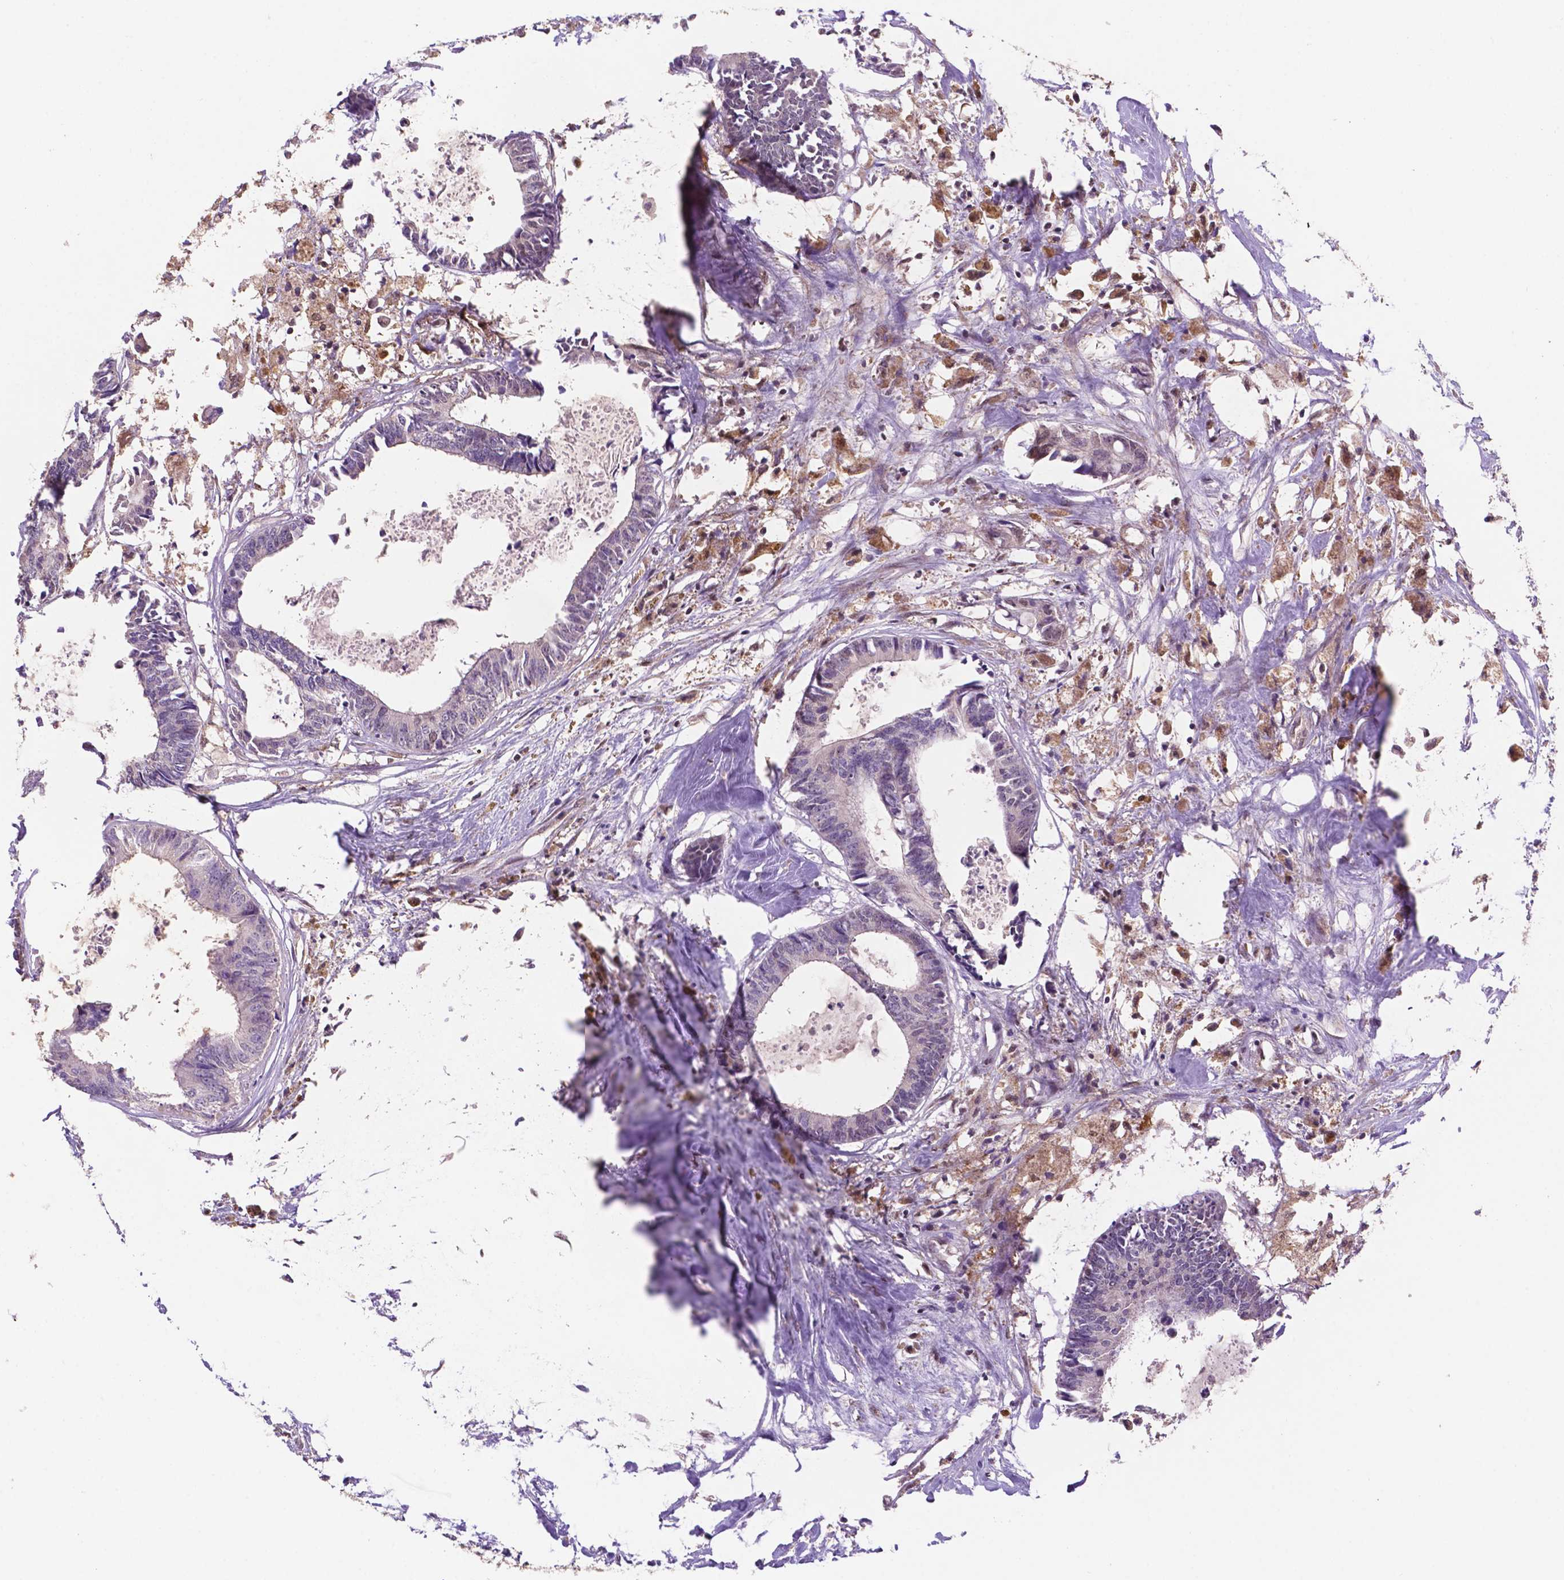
{"staining": {"intensity": "negative", "quantity": "none", "location": "none"}, "tissue": "colorectal cancer", "cell_type": "Tumor cells", "image_type": "cancer", "snomed": [{"axis": "morphology", "description": "Adenocarcinoma, NOS"}, {"axis": "topography", "description": "Colon"}, {"axis": "topography", "description": "Rectum"}], "caption": "IHC histopathology image of neoplastic tissue: human colorectal cancer (adenocarcinoma) stained with DAB (3,3'-diaminobenzidine) reveals no significant protein expression in tumor cells. (Brightfield microscopy of DAB immunohistochemistry at high magnification).", "gene": "UBE2L6", "patient": {"sex": "male", "age": 57}}